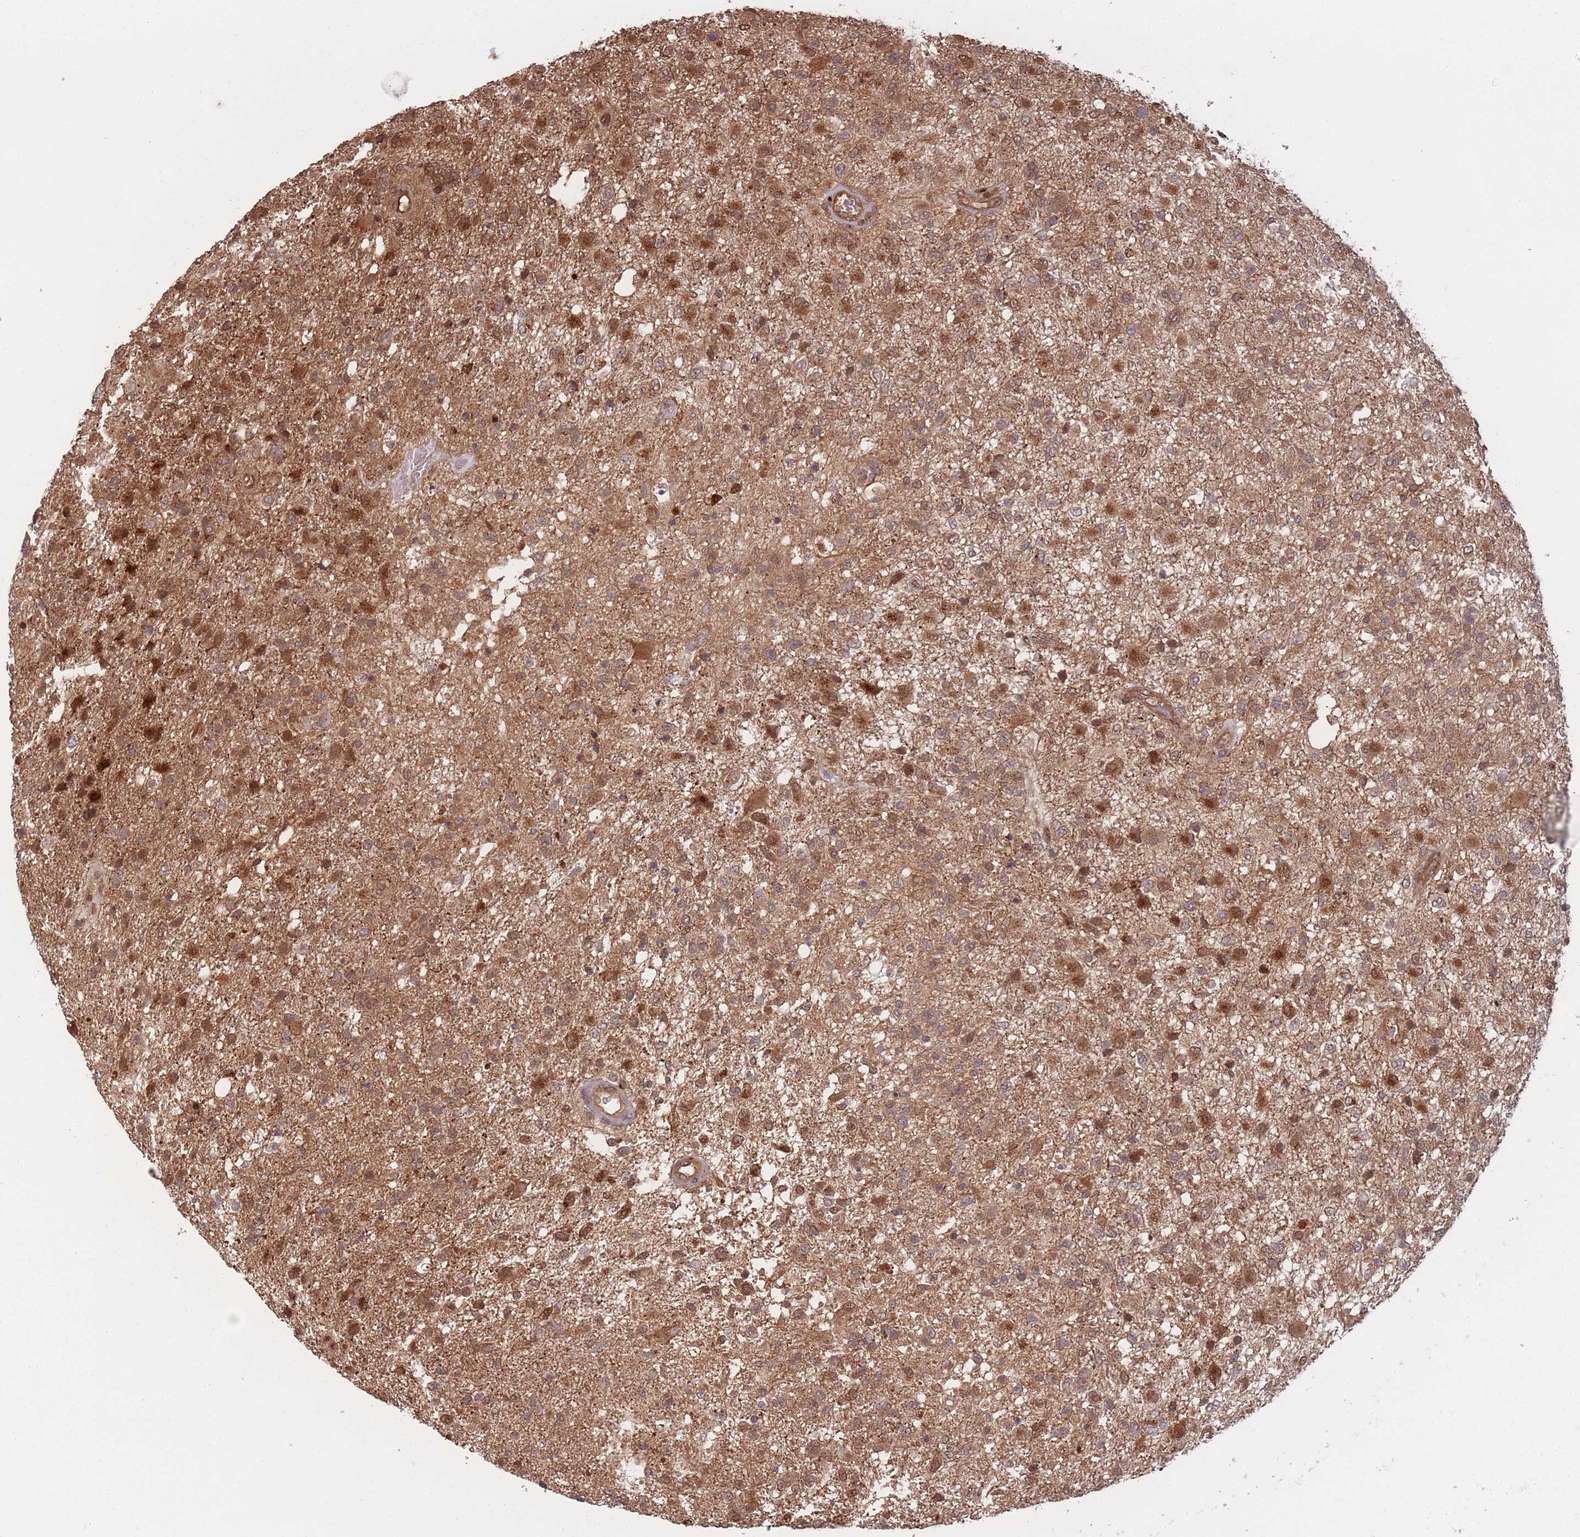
{"staining": {"intensity": "moderate", "quantity": ">75%", "location": "cytoplasmic/membranous"}, "tissue": "glioma", "cell_type": "Tumor cells", "image_type": "cancer", "snomed": [{"axis": "morphology", "description": "Glioma, malignant, High grade"}, {"axis": "topography", "description": "Brain"}], "caption": "This is an image of immunohistochemistry (IHC) staining of malignant glioma (high-grade), which shows moderate expression in the cytoplasmic/membranous of tumor cells.", "gene": "PODXL2", "patient": {"sex": "female", "age": 74}}